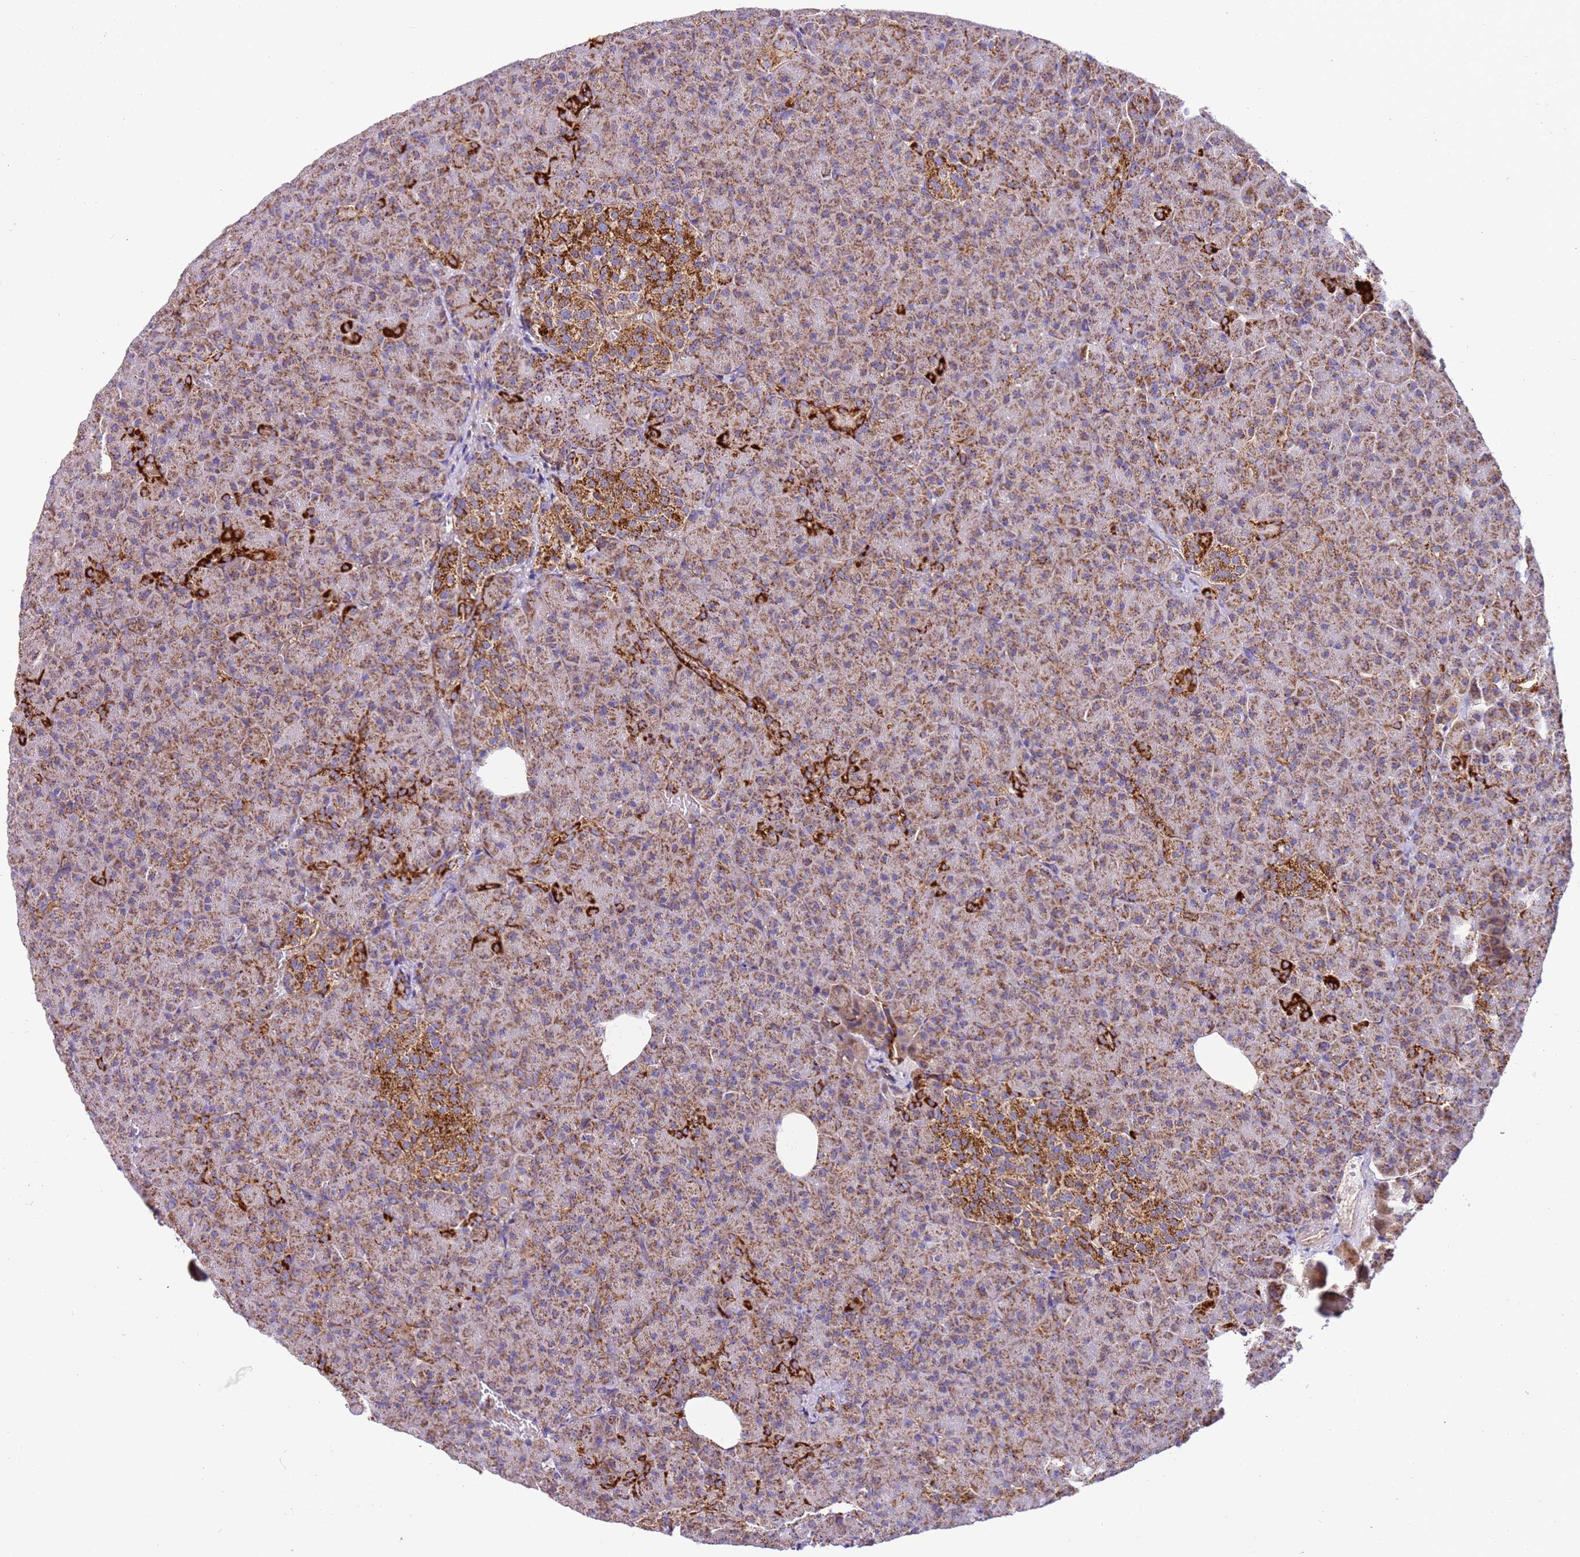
{"staining": {"intensity": "moderate", "quantity": "25%-75%", "location": "cytoplasmic/membranous"}, "tissue": "pancreas", "cell_type": "Exocrine glandular cells", "image_type": "normal", "snomed": [{"axis": "morphology", "description": "Normal tissue, NOS"}, {"axis": "topography", "description": "Pancreas"}], "caption": "Benign pancreas was stained to show a protein in brown. There is medium levels of moderate cytoplasmic/membranous positivity in about 25%-75% of exocrine glandular cells. The staining was performed using DAB, with brown indicating positive protein expression. Nuclei are stained blue with hematoxylin.", "gene": "MRPL20", "patient": {"sex": "female", "age": 74}}